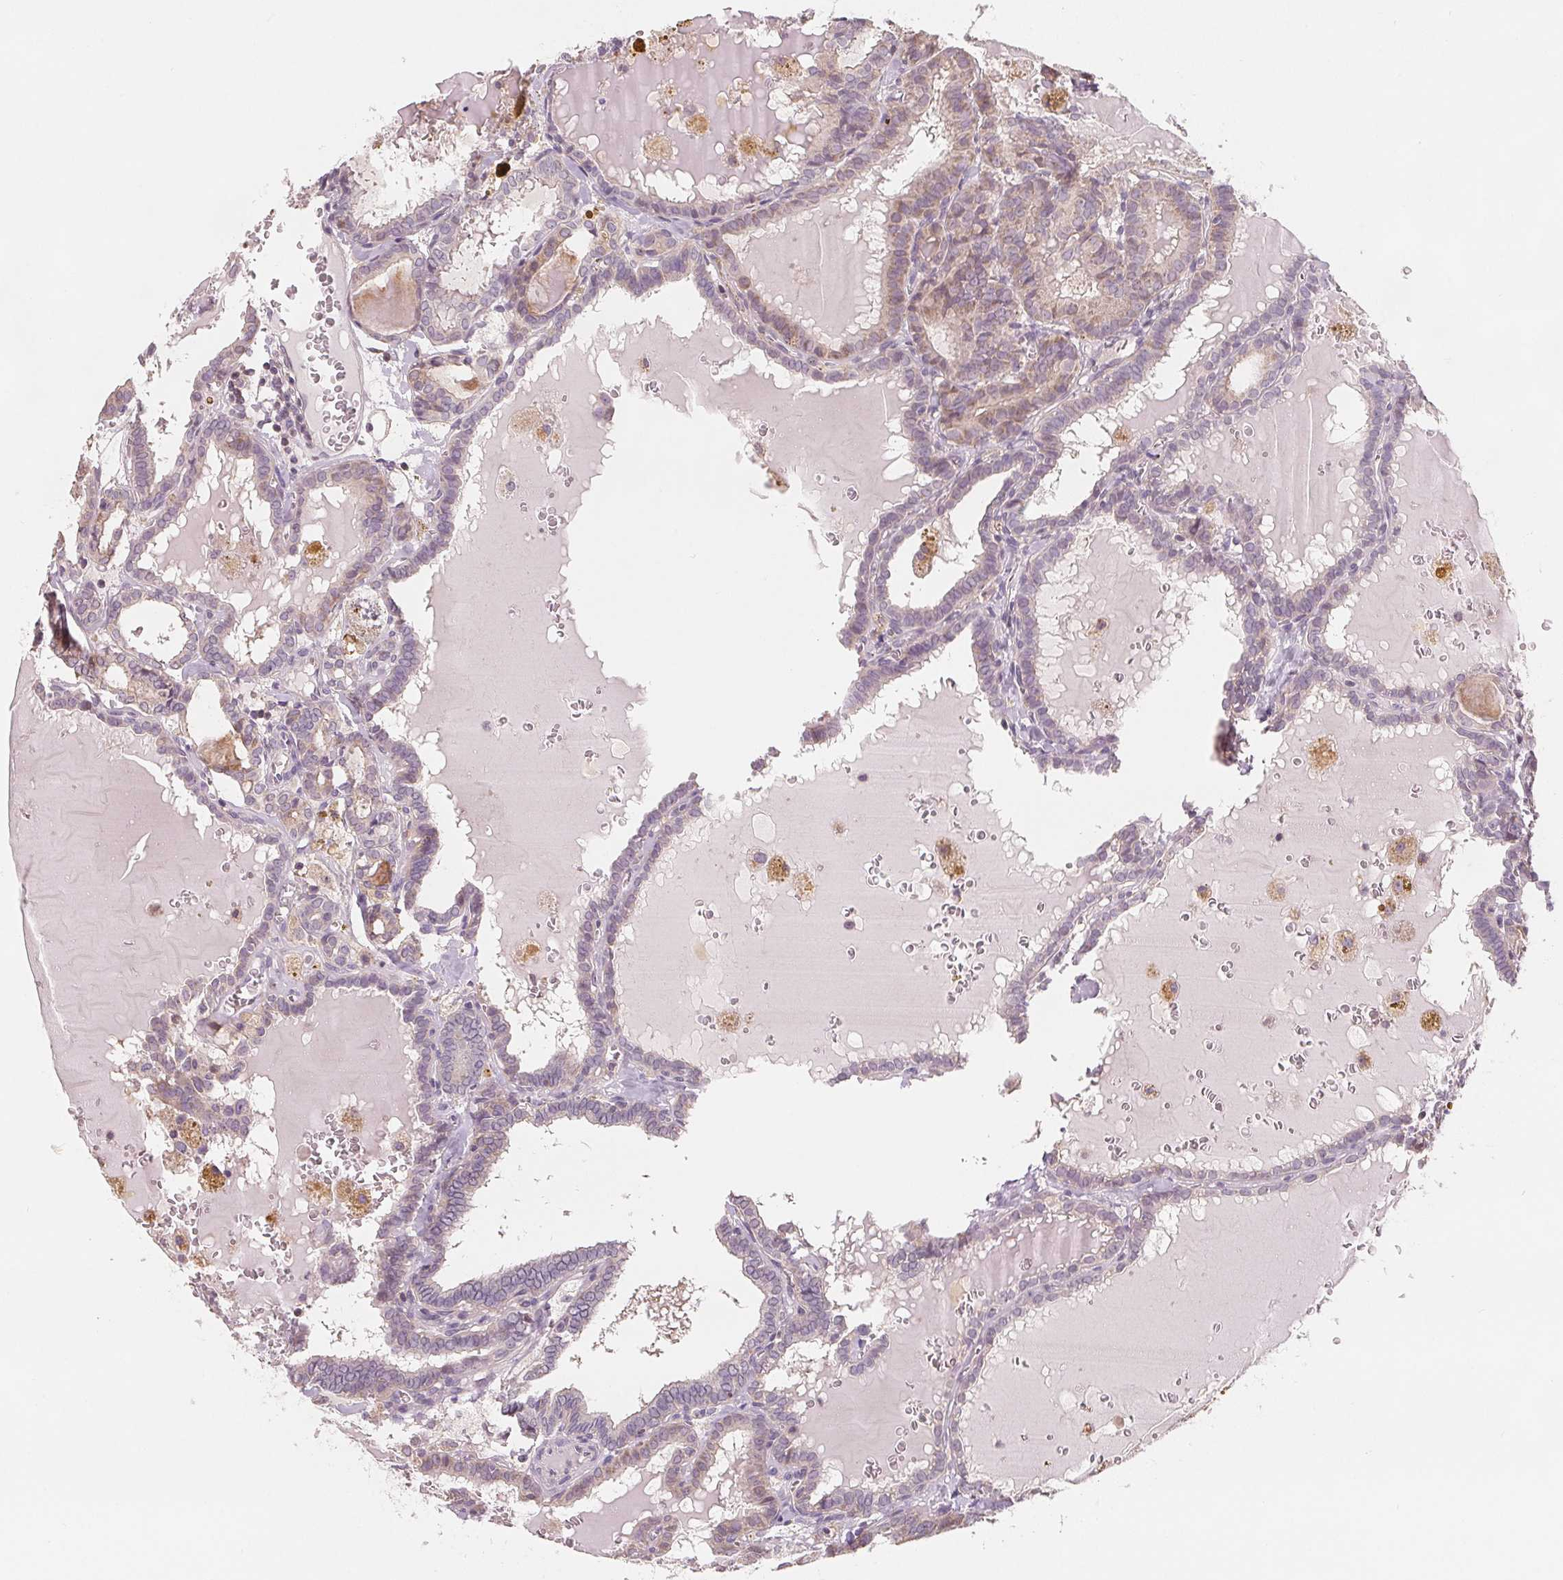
{"staining": {"intensity": "negative", "quantity": "none", "location": "none"}, "tissue": "thyroid cancer", "cell_type": "Tumor cells", "image_type": "cancer", "snomed": [{"axis": "morphology", "description": "Papillary adenocarcinoma, NOS"}, {"axis": "topography", "description": "Thyroid gland"}], "caption": "This is a histopathology image of immunohistochemistry staining of thyroid papillary adenocarcinoma, which shows no positivity in tumor cells. (IHC, brightfield microscopy, high magnification).", "gene": "VTCN1", "patient": {"sex": "female", "age": 39}}